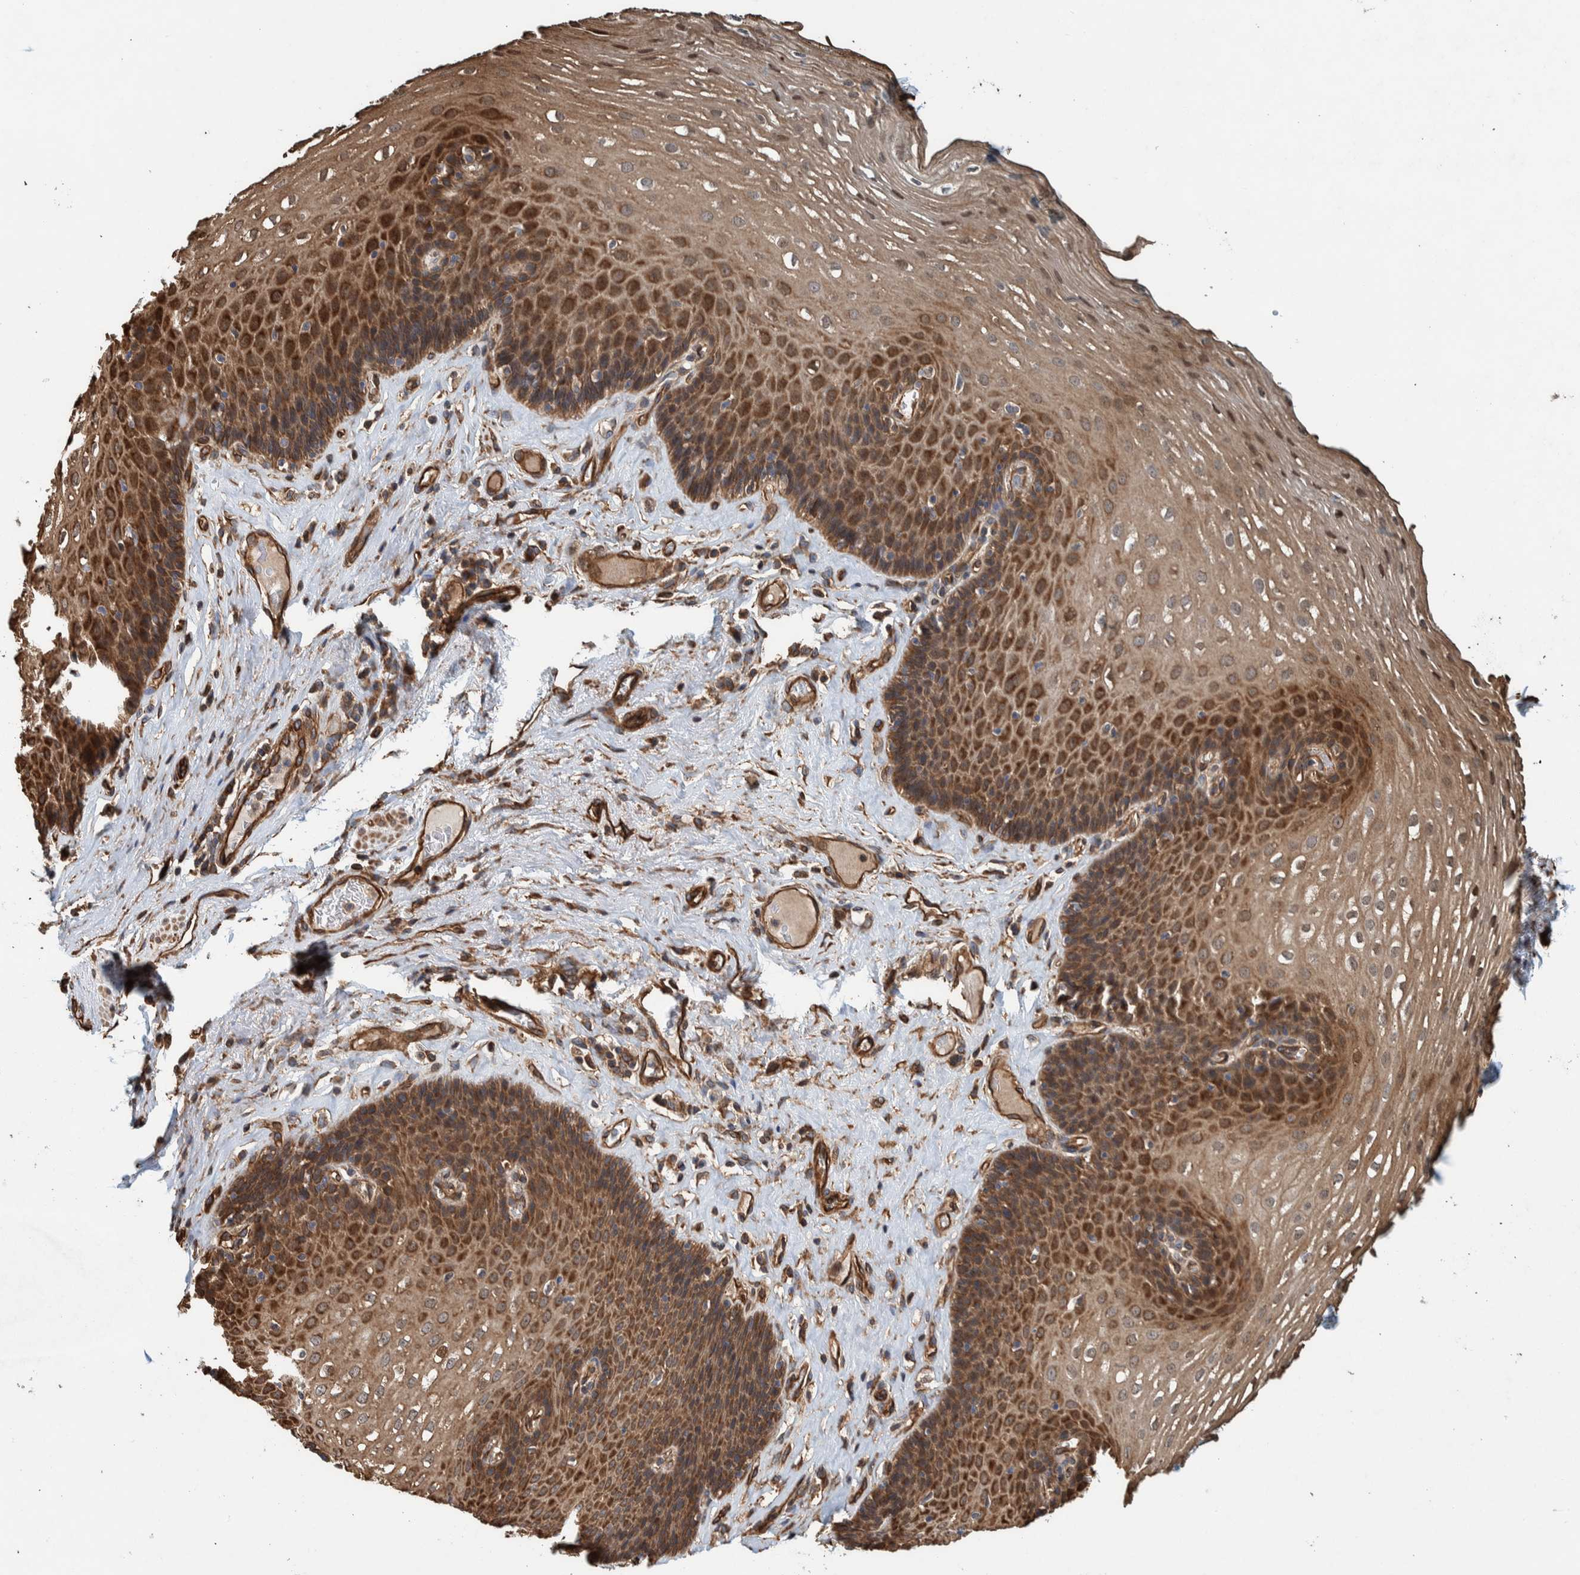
{"staining": {"intensity": "moderate", "quantity": ">75%", "location": "cytoplasmic/membranous"}, "tissue": "esophagus", "cell_type": "Squamous epithelial cells", "image_type": "normal", "snomed": [{"axis": "morphology", "description": "Normal tissue, NOS"}, {"axis": "topography", "description": "Esophagus"}], "caption": "This is an image of immunohistochemistry (IHC) staining of normal esophagus, which shows moderate positivity in the cytoplasmic/membranous of squamous epithelial cells.", "gene": "PKD1L1", "patient": {"sex": "female", "age": 66}}